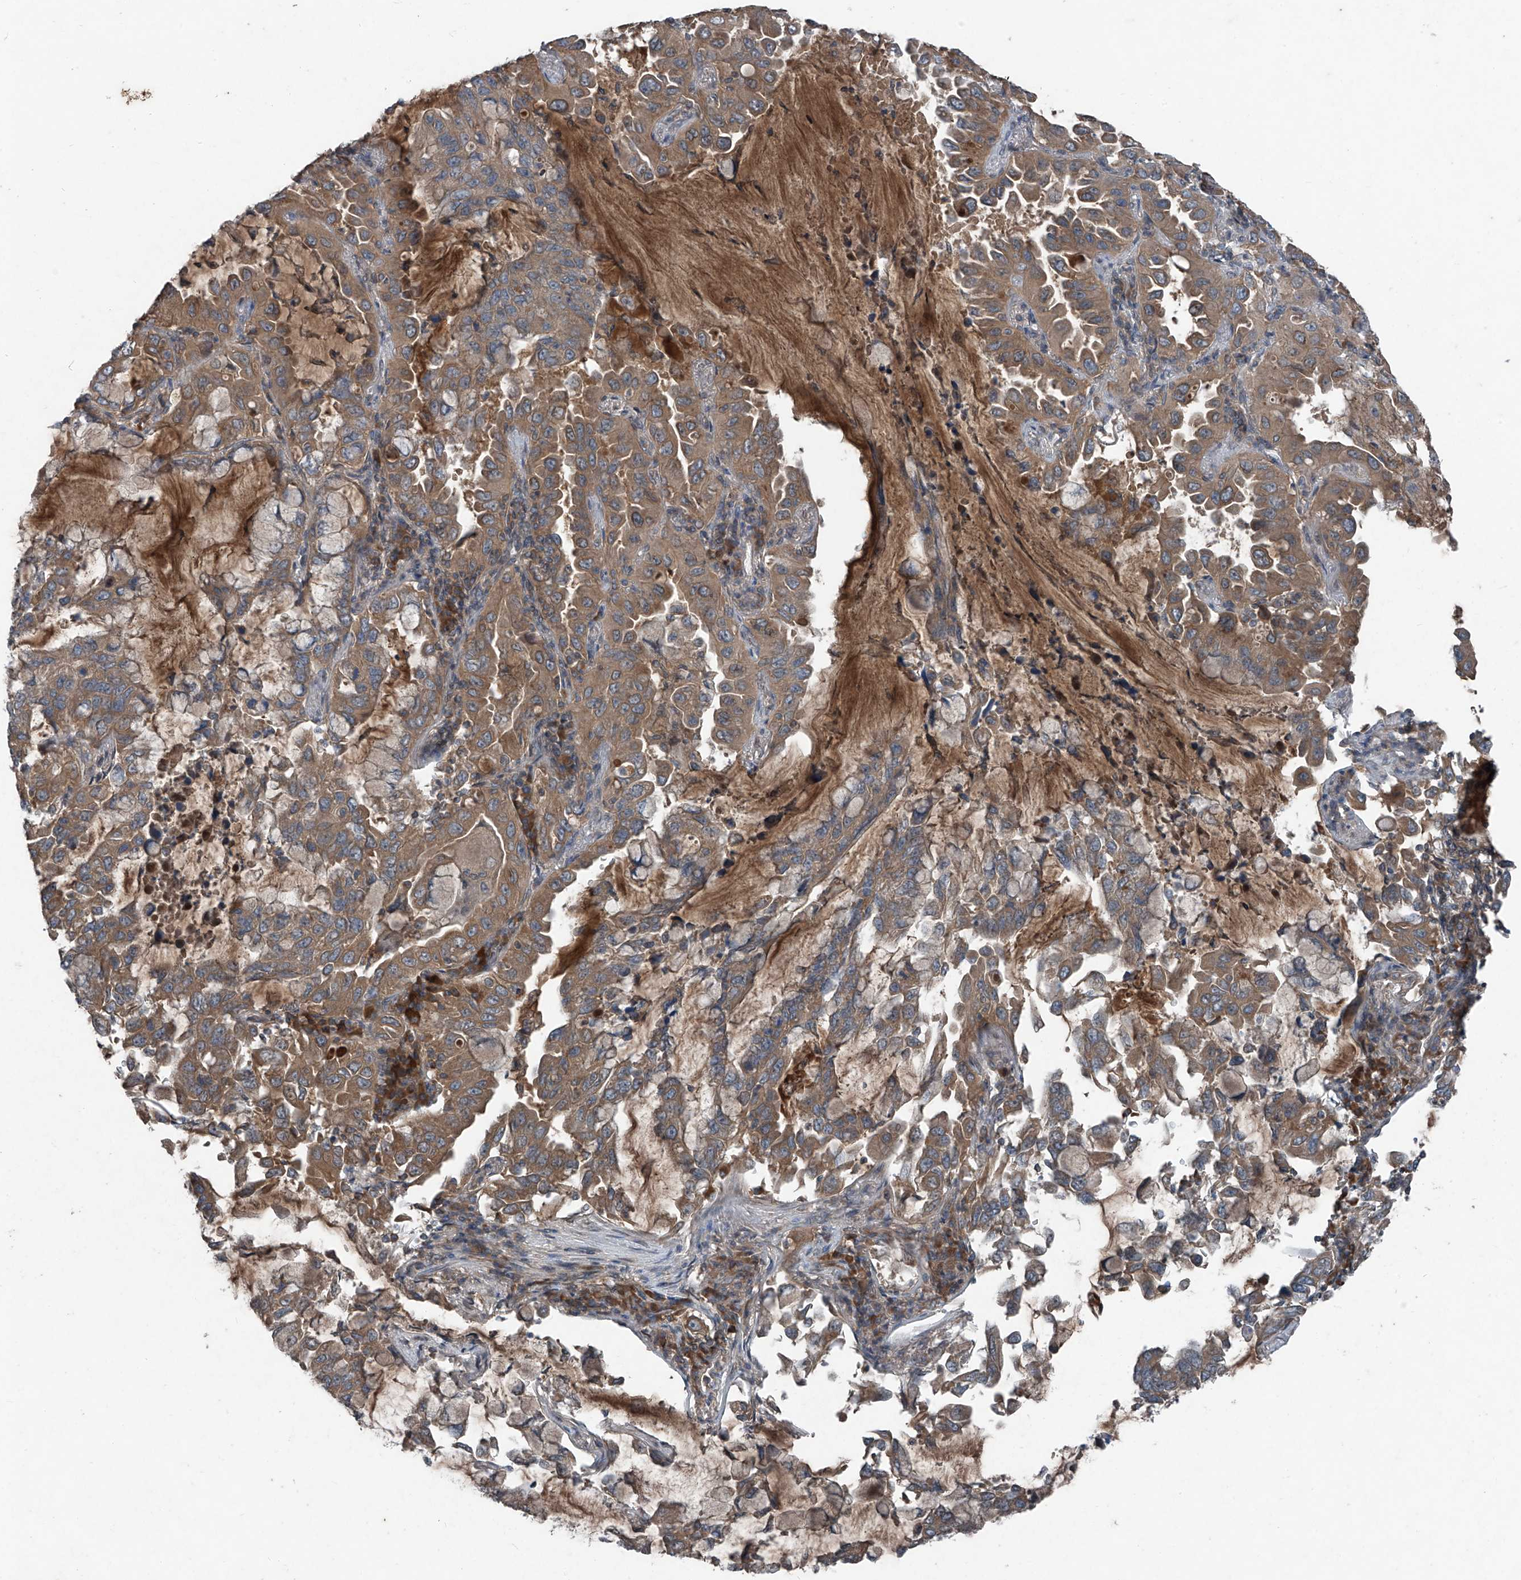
{"staining": {"intensity": "moderate", "quantity": ">75%", "location": "cytoplasmic/membranous"}, "tissue": "lung cancer", "cell_type": "Tumor cells", "image_type": "cancer", "snomed": [{"axis": "morphology", "description": "Adenocarcinoma, NOS"}, {"axis": "topography", "description": "Lung"}], "caption": "Protein staining exhibits moderate cytoplasmic/membranous staining in approximately >75% of tumor cells in adenocarcinoma (lung).", "gene": "FOXRED2", "patient": {"sex": "male", "age": 64}}